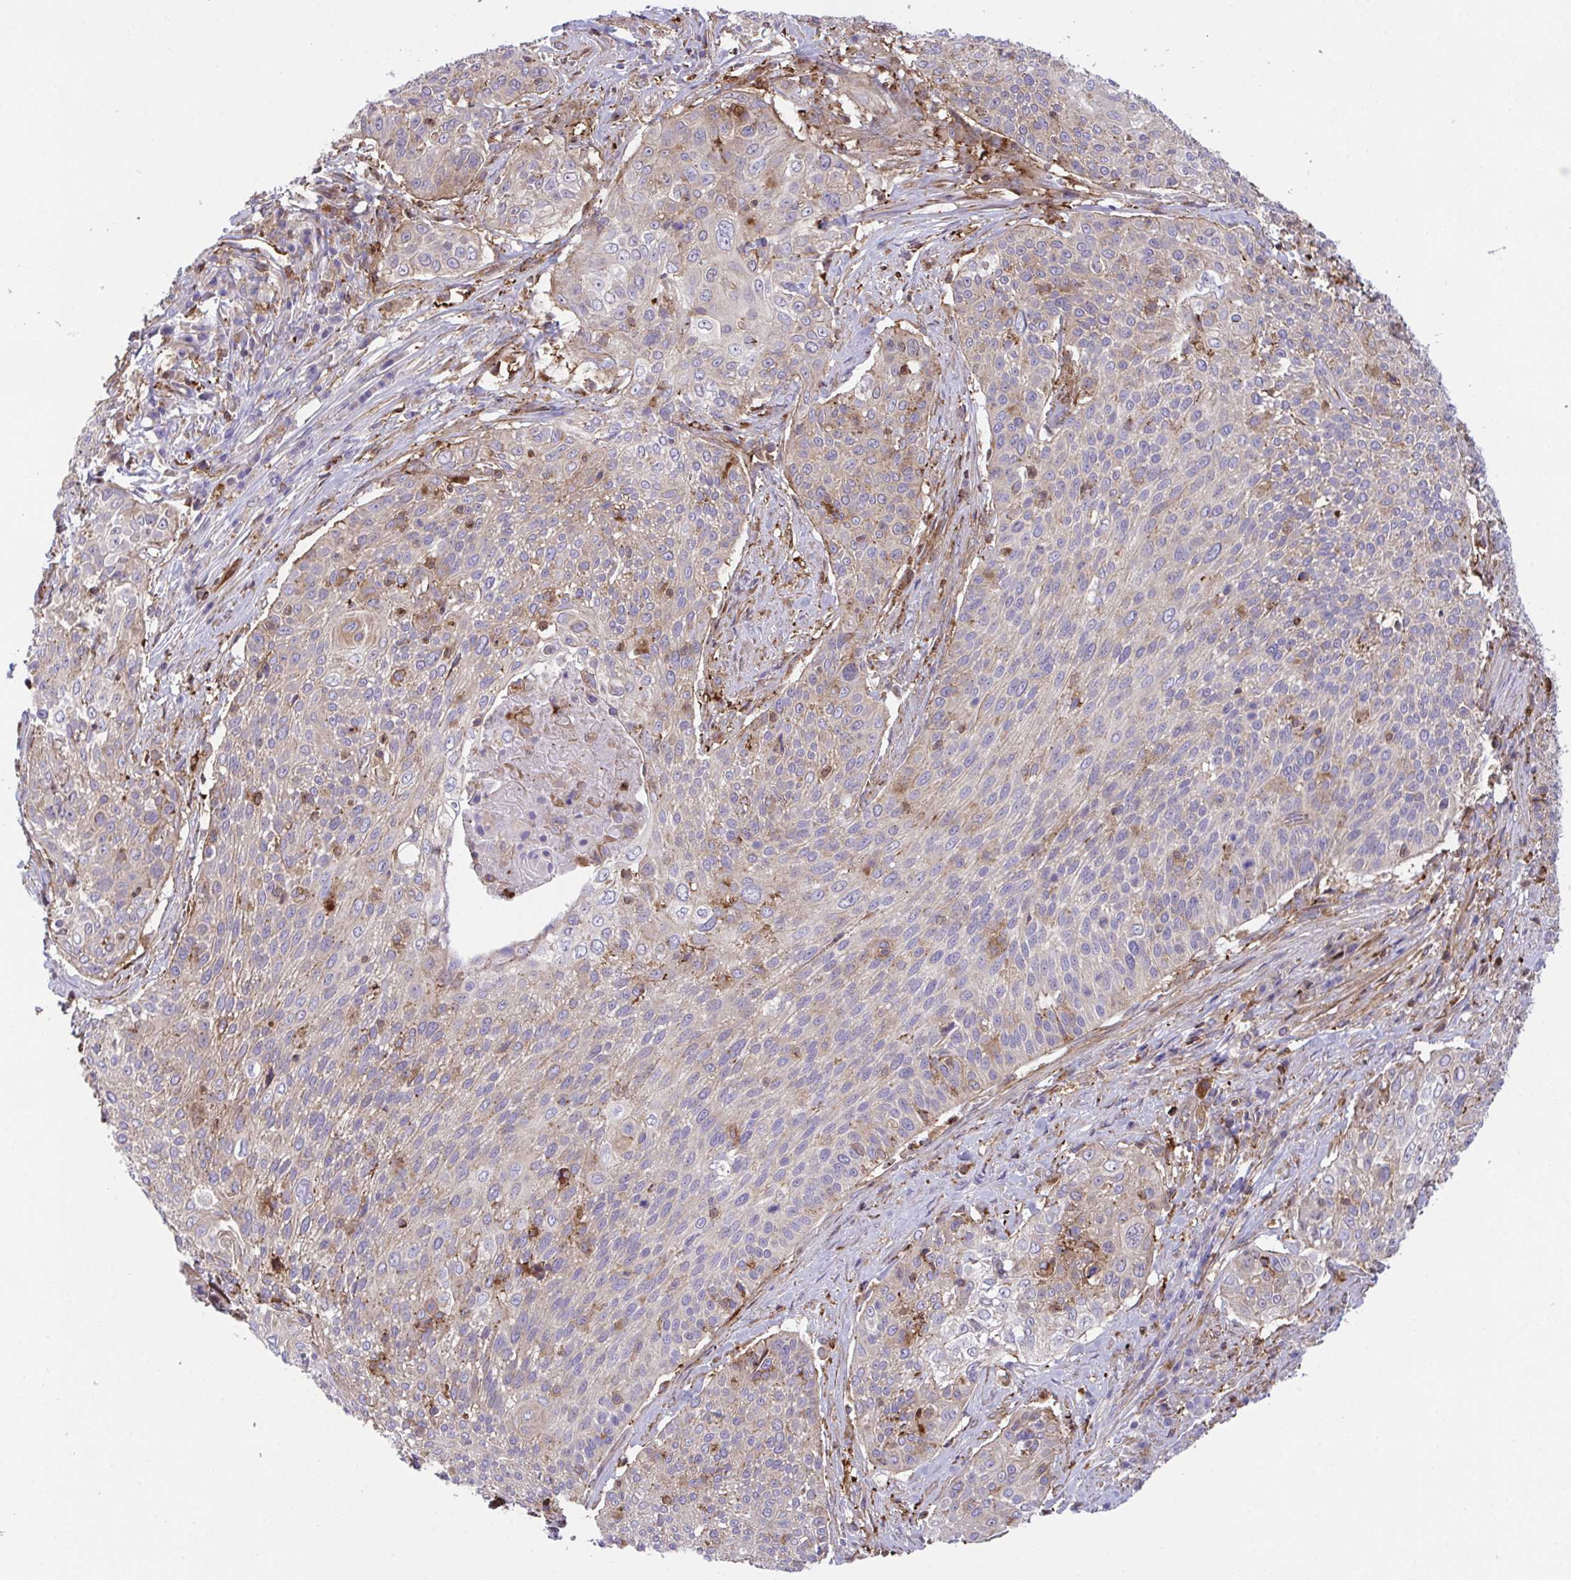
{"staining": {"intensity": "weak", "quantity": "25%-75%", "location": "cytoplasmic/membranous"}, "tissue": "cervical cancer", "cell_type": "Tumor cells", "image_type": "cancer", "snomed": [{"axis": "morphology", "description": "Squamous cell carcinoma, NOS"}, {"axis": "topography", "description": "Cervix"}], "caption": "Tumor cells display low levels of weak cytoplasmic/membranous expression in about 25%-75% of cells in cervical cancer.", "gene": "PPIH", "patient": {"sex": "female", "age": 31}}